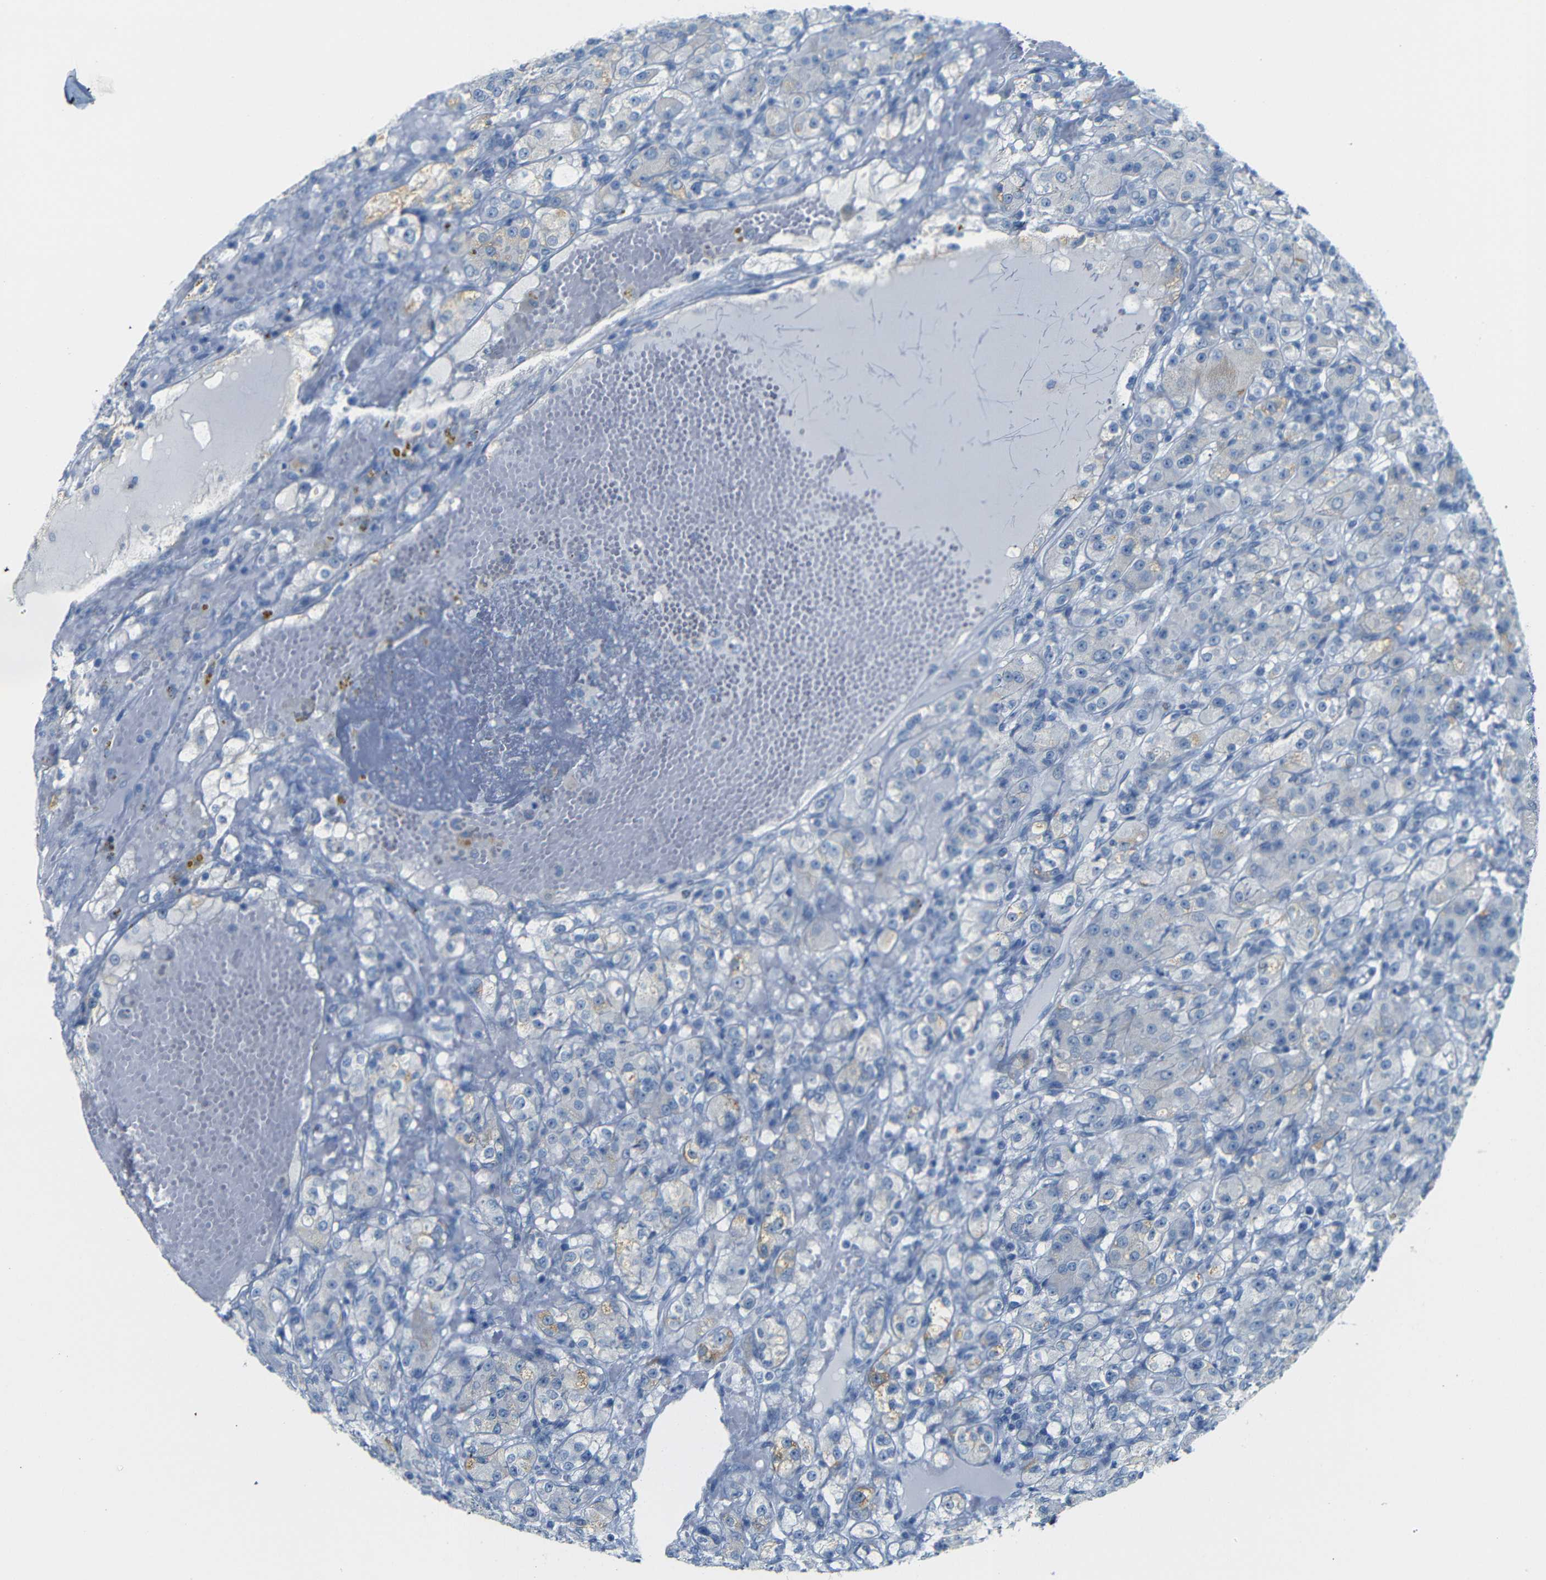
{"staining": {"intensity": "moderate", "quantity": "<25%", "location": "cytoplasmic/membranous"}, "tissue": "renal cancer", "cell_type": "Tumor cells", "image_type": "cancer", "snomed": [{"axis": "morphology", "description": "Normal tissue, NOS"}, {"axis": "morphology", "description": "Adenocarcinoma, NOS"}, {"axis": "topography", "description": "Kidney"}], "caption": "Renal cancer (adenocarcinoma) tissue exhibits moderate cytoplasmic/membranous staining in about <25% of tumor cells", "gene": "FCRL1", "patient": {"sex": "male", "age": 61}}